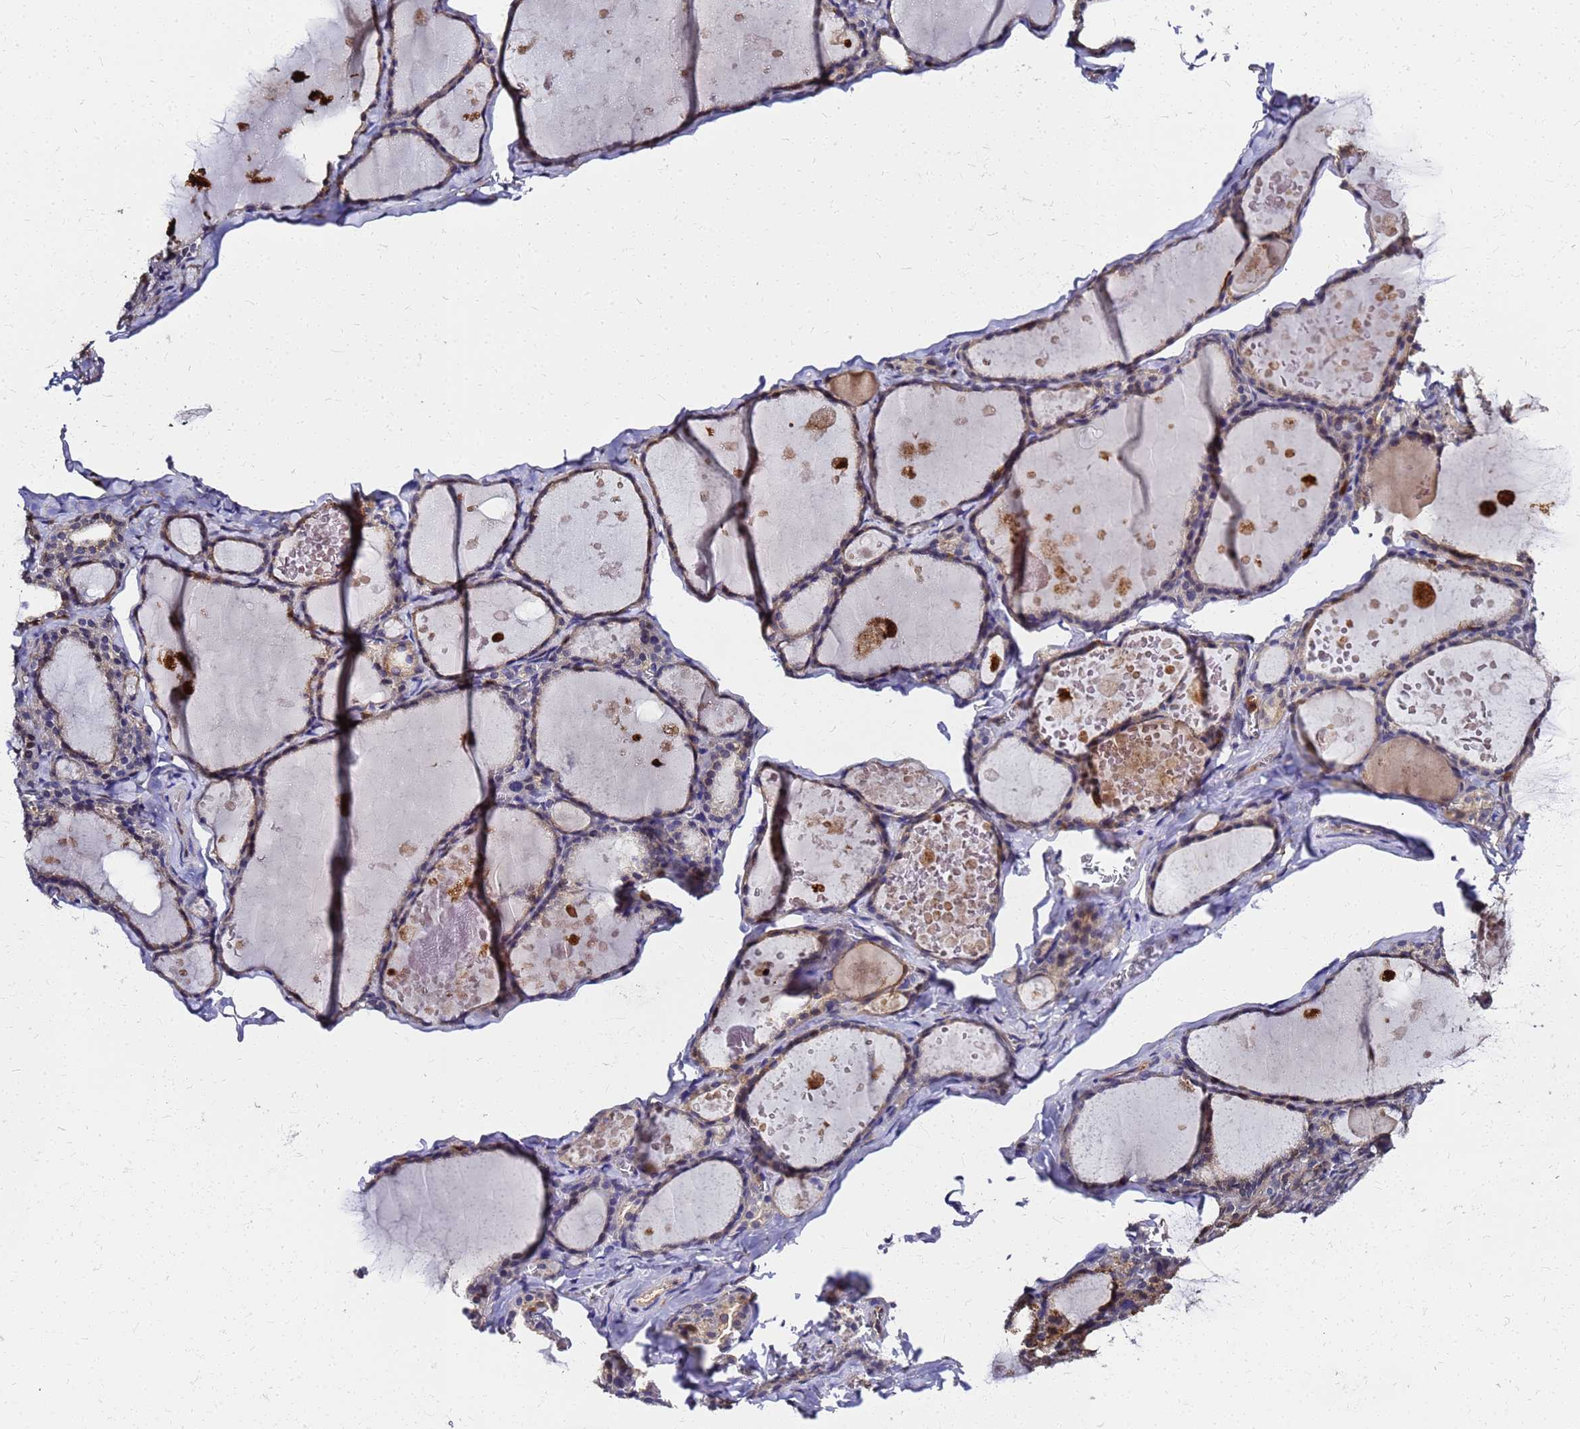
{"staining": {"intensity": "weak", "quantity": "<25%", "location": "cytoplasmic/membranous"}, "tissue": "thyroid gland", "cell_type": "Glandular cells", "image_type": "normal", "snomed": [{"axis": "morphology", "description": "Normal tissue, NOS"}, {"axis": "topography", "description": "Thyroid gland"}], "caption": "Immunohistochemistry (IHC) micrograph of unremarkable thyroid gland: human thyroid gland stained with DAB (3,3'-diaminobenzidine) reveals no significant protein staining in glandular cells. (Immunohistochemistry (IHC), brightfield microscopy, high magnification).", "gene": "S100A11", "patient": {"sex": "male", "age": 56}}